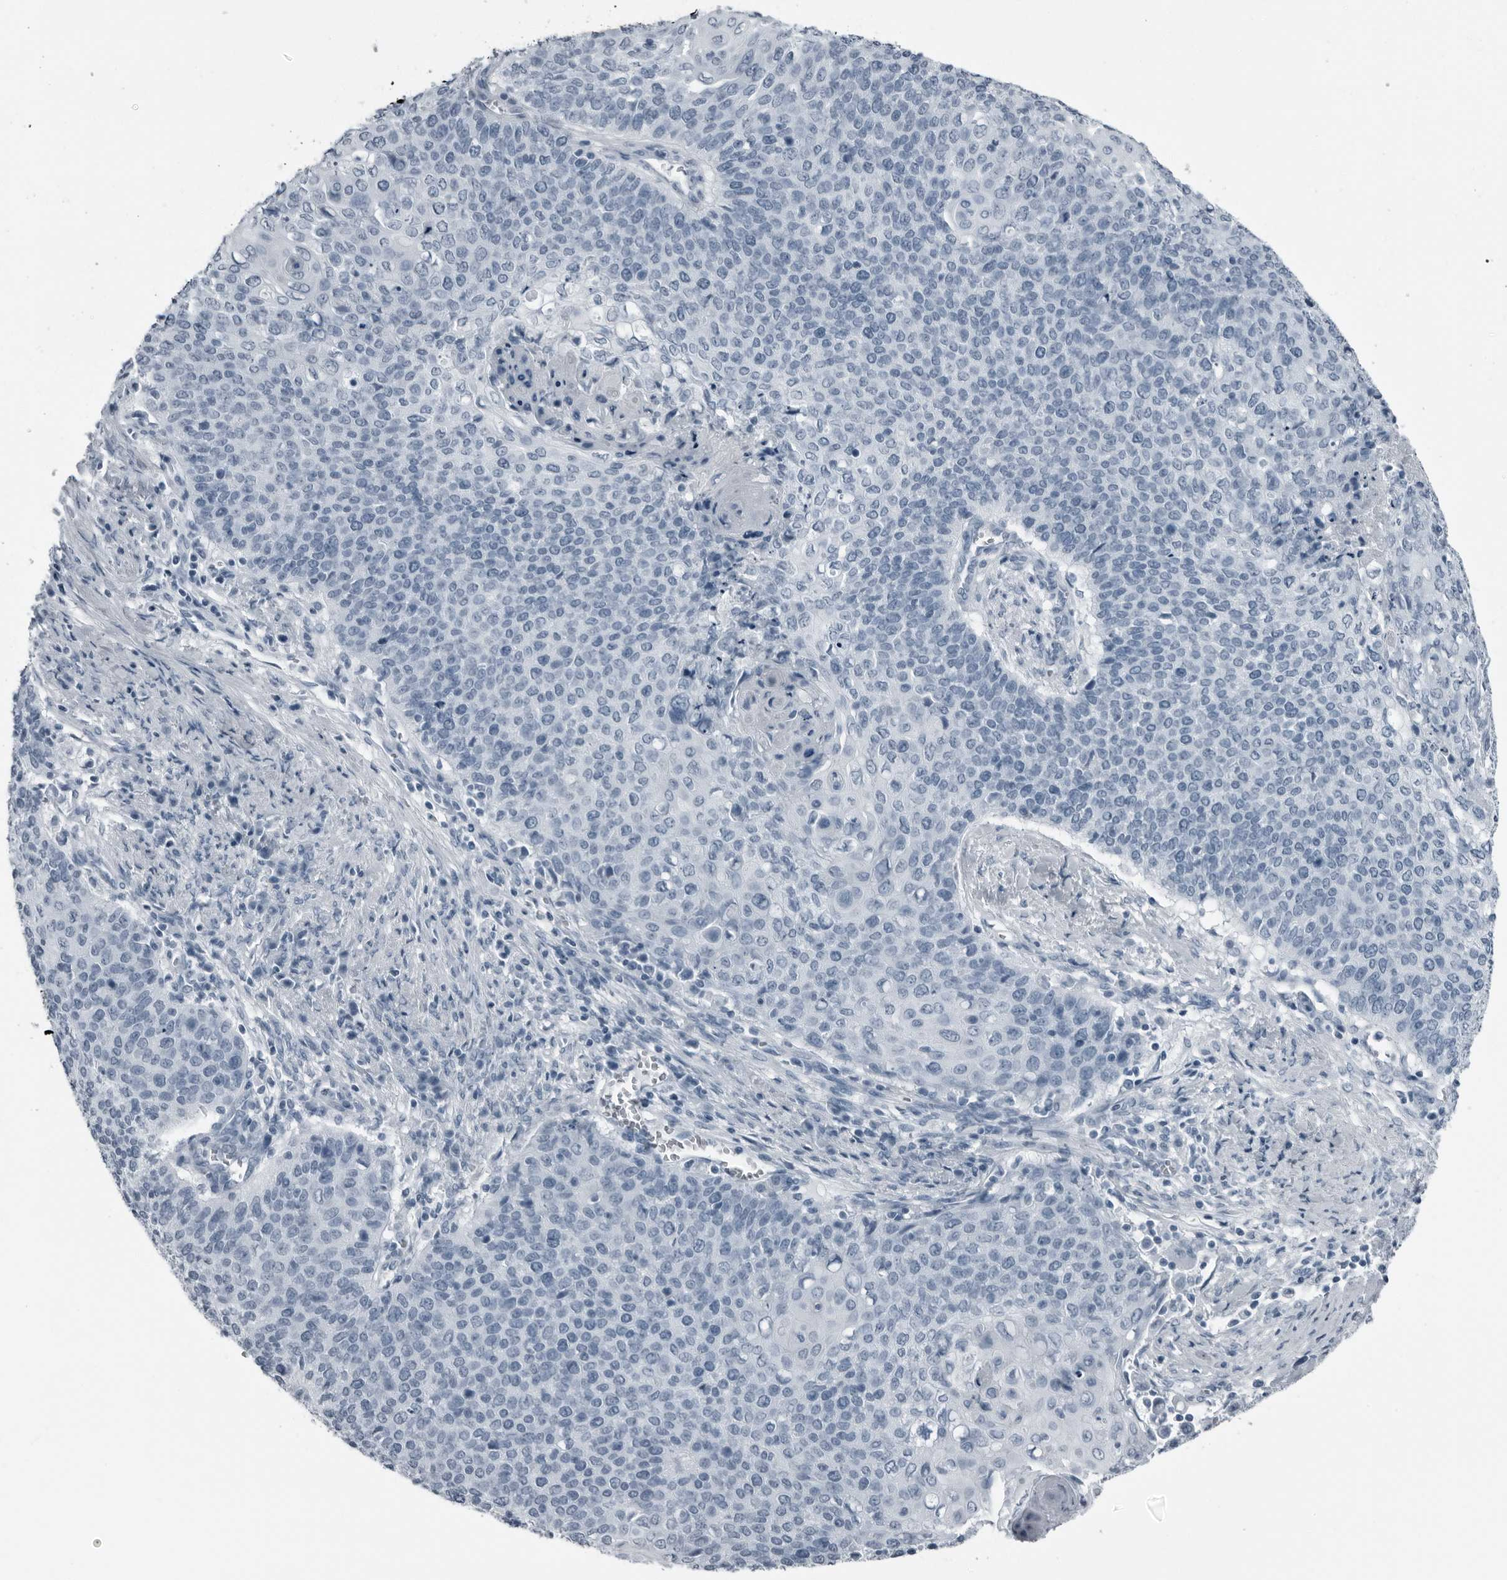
{"staining": {"intensity": "negative", "quantity": "none", "location": "none"}, "tissue": "cervical cancer", "cell_type": "Tumor cells", "image_type": "cancer", "snomed": [{"axis": "morphology", "description": "Squamous cell carcinoma, NOS"}, {"axis": "topography", "description": "Cervix"}], "caption": "Immunohistochemistry (IHC) histopathology image of neoplastic tissue: human cervical squamous cell carcinoma stained with DAB displays no significant protein expression in tumor cells.", "gene": "PRSS1", "patient": {"sex": "female", "age": 39}}